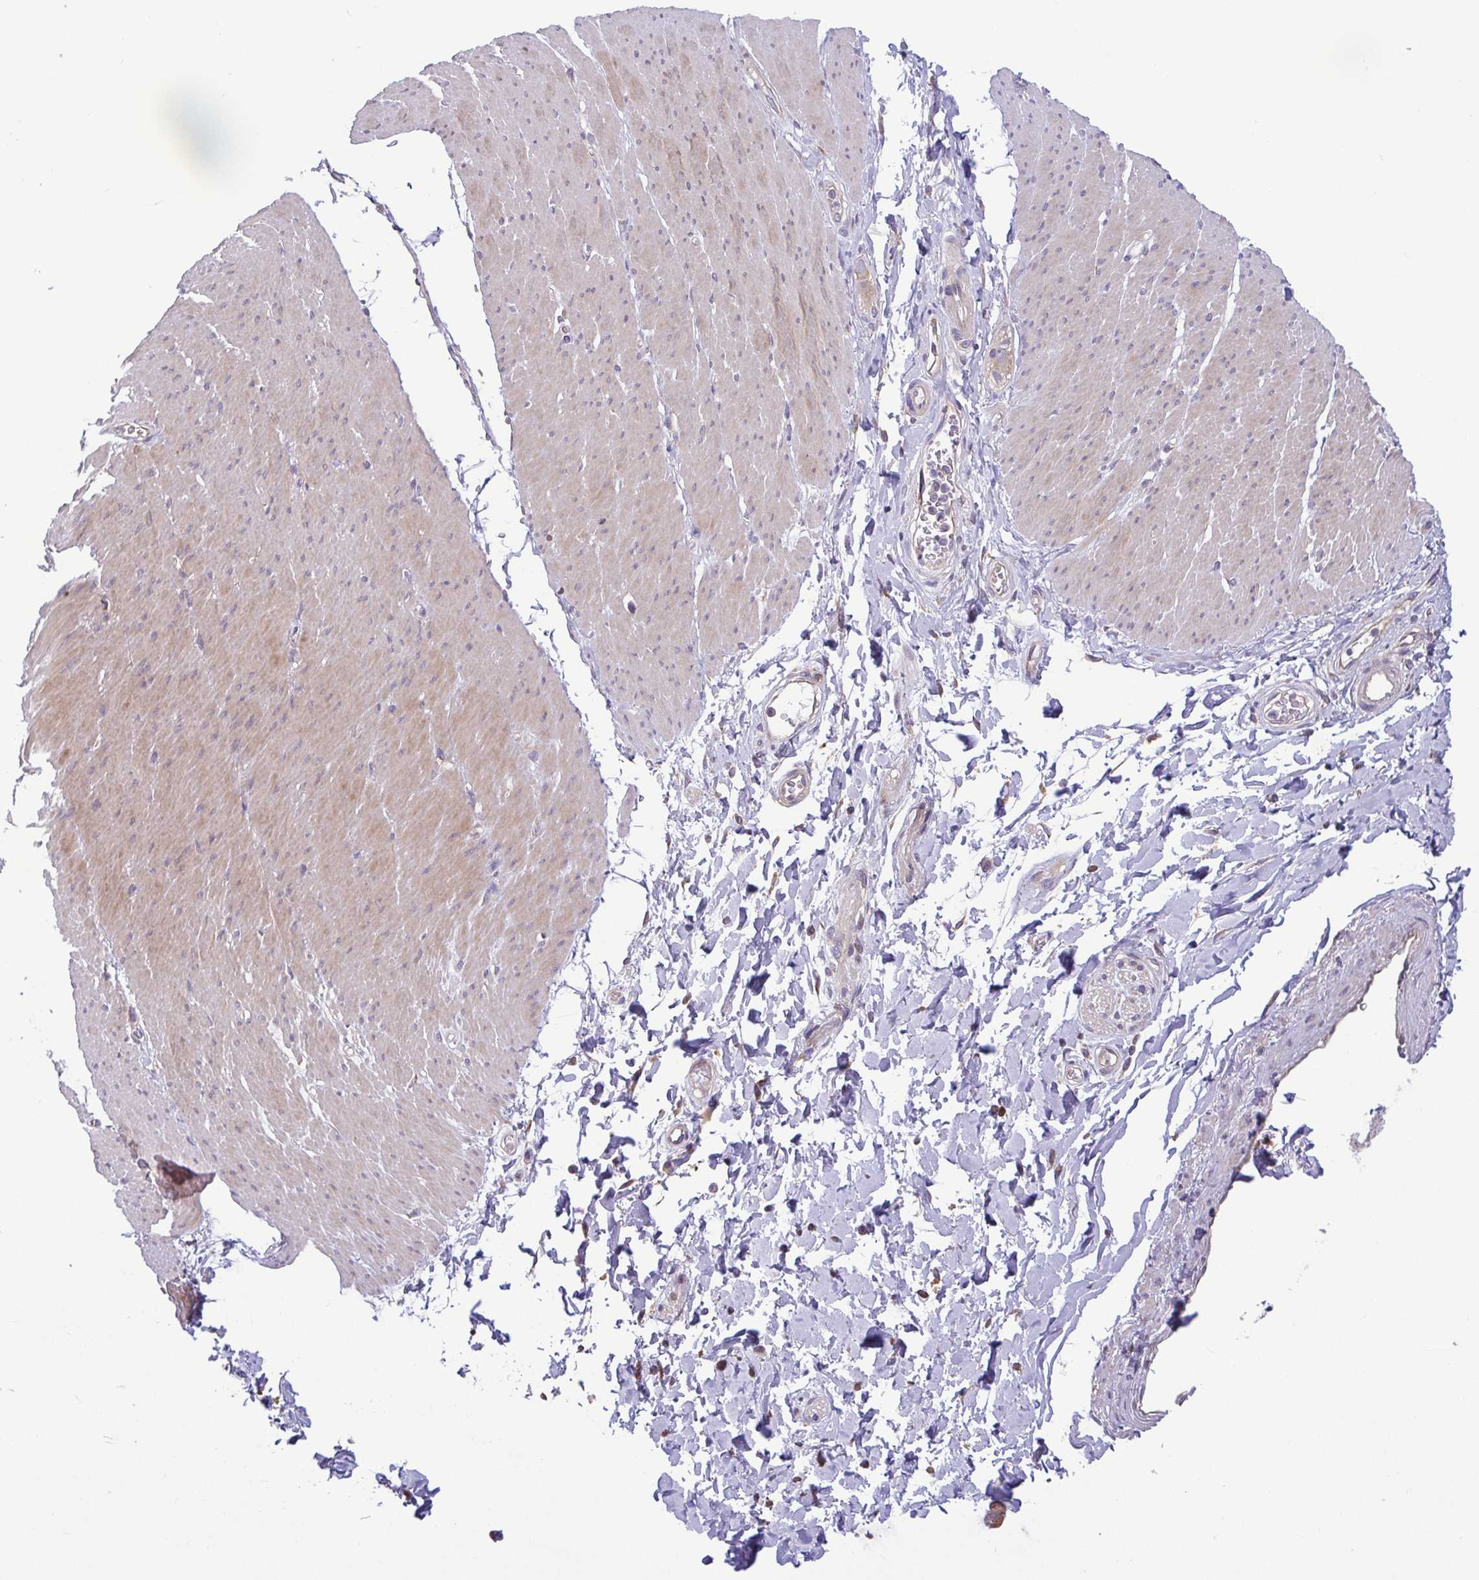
{"staining": {"intensity": "weak", "quantity": "25%-75%", "location": "cytoplasmic/membranous"}, "tissue": "smooth muscle", "cell_type": "Smooth muscle cells", "image_type": "normal", "snomed": [{"axis": "morphology", "description": "Normal tissue, NOS"}, {"axis": "topography", "description": "Smooth muscle"}, {"axis": "topography", "description": "Rectum"}], "caption": "Smooth muscle cells reveal weak cytoplasmic/membranous positivity in approximately 25%-75% of cells in benign smooth muscle.", "gene": "LMF2", "patient": {"sex": "male", "age": 53}}